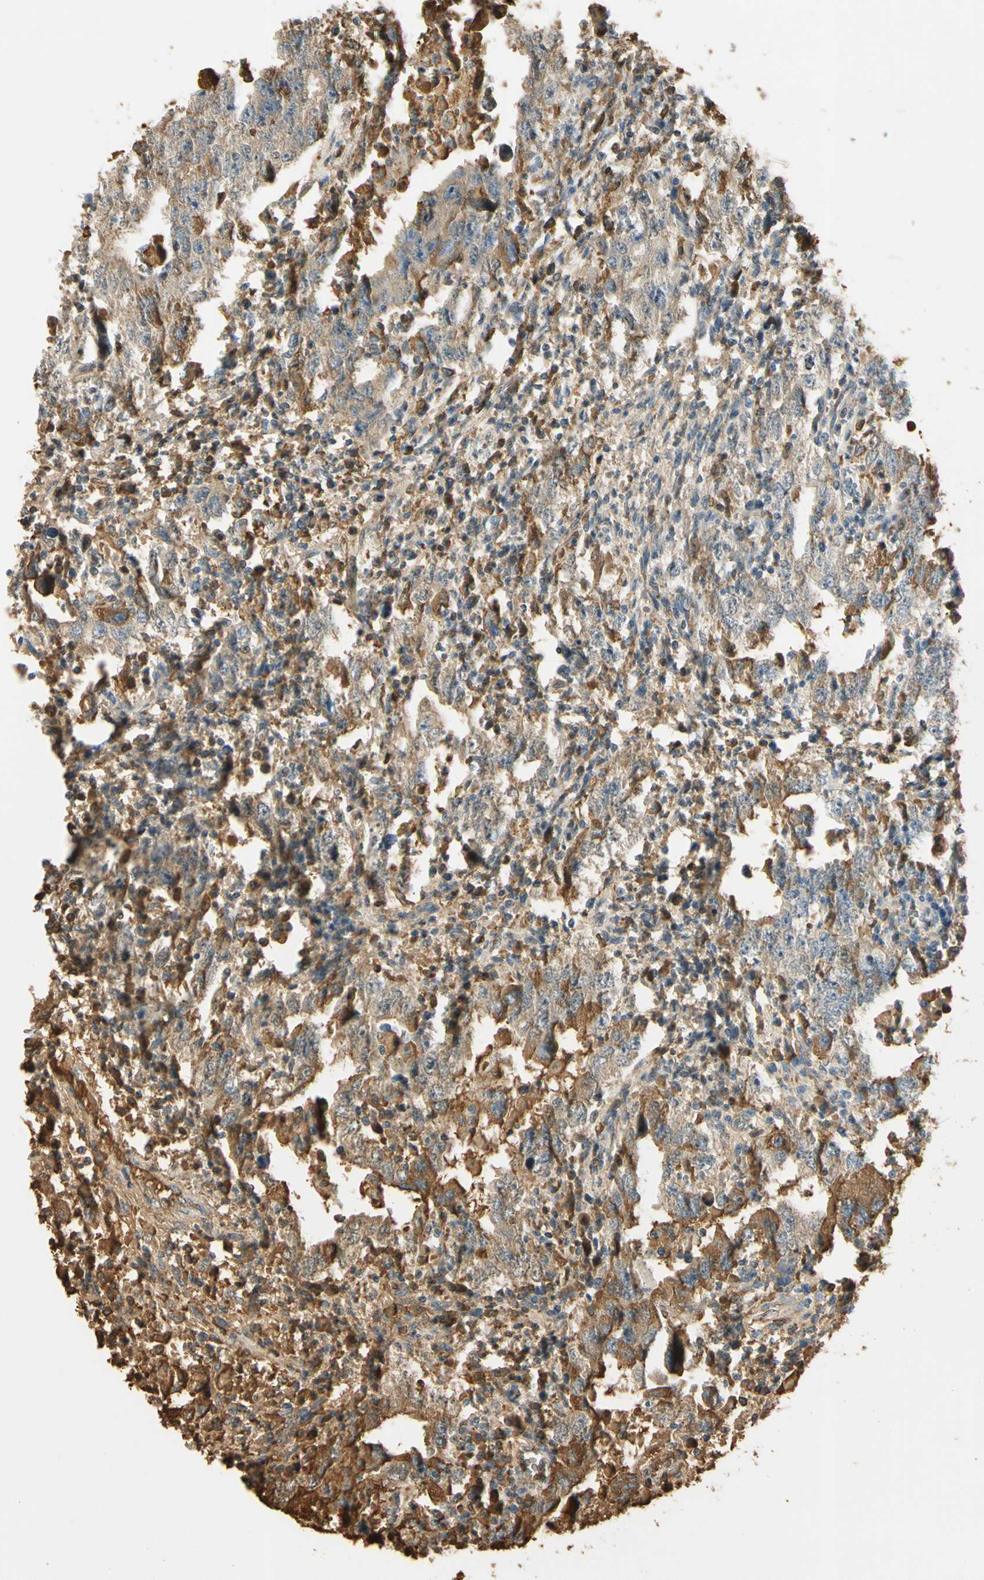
{"staining": {"intensity": "moderate", "quantity": ">75%", "location": "cytoplasmic/membranous"}, "tissue": "testis cancer", "cell_type": "Tumor cells", "image_type": "cancer", "snomed": [{"axis": "morphology", "description": "Carcinoma, Embryonal, NOS"}, {"axis": "topography", "description": "Testis"}], "caption": "Immunohistochemical staining of human testis cancer shows medium levels of moderate cytoplasmic/membranous protein staining in approximately >75% of tumor cells.", "gene": "LAMB3", "patient": {"sex": "male", "age": 26}}